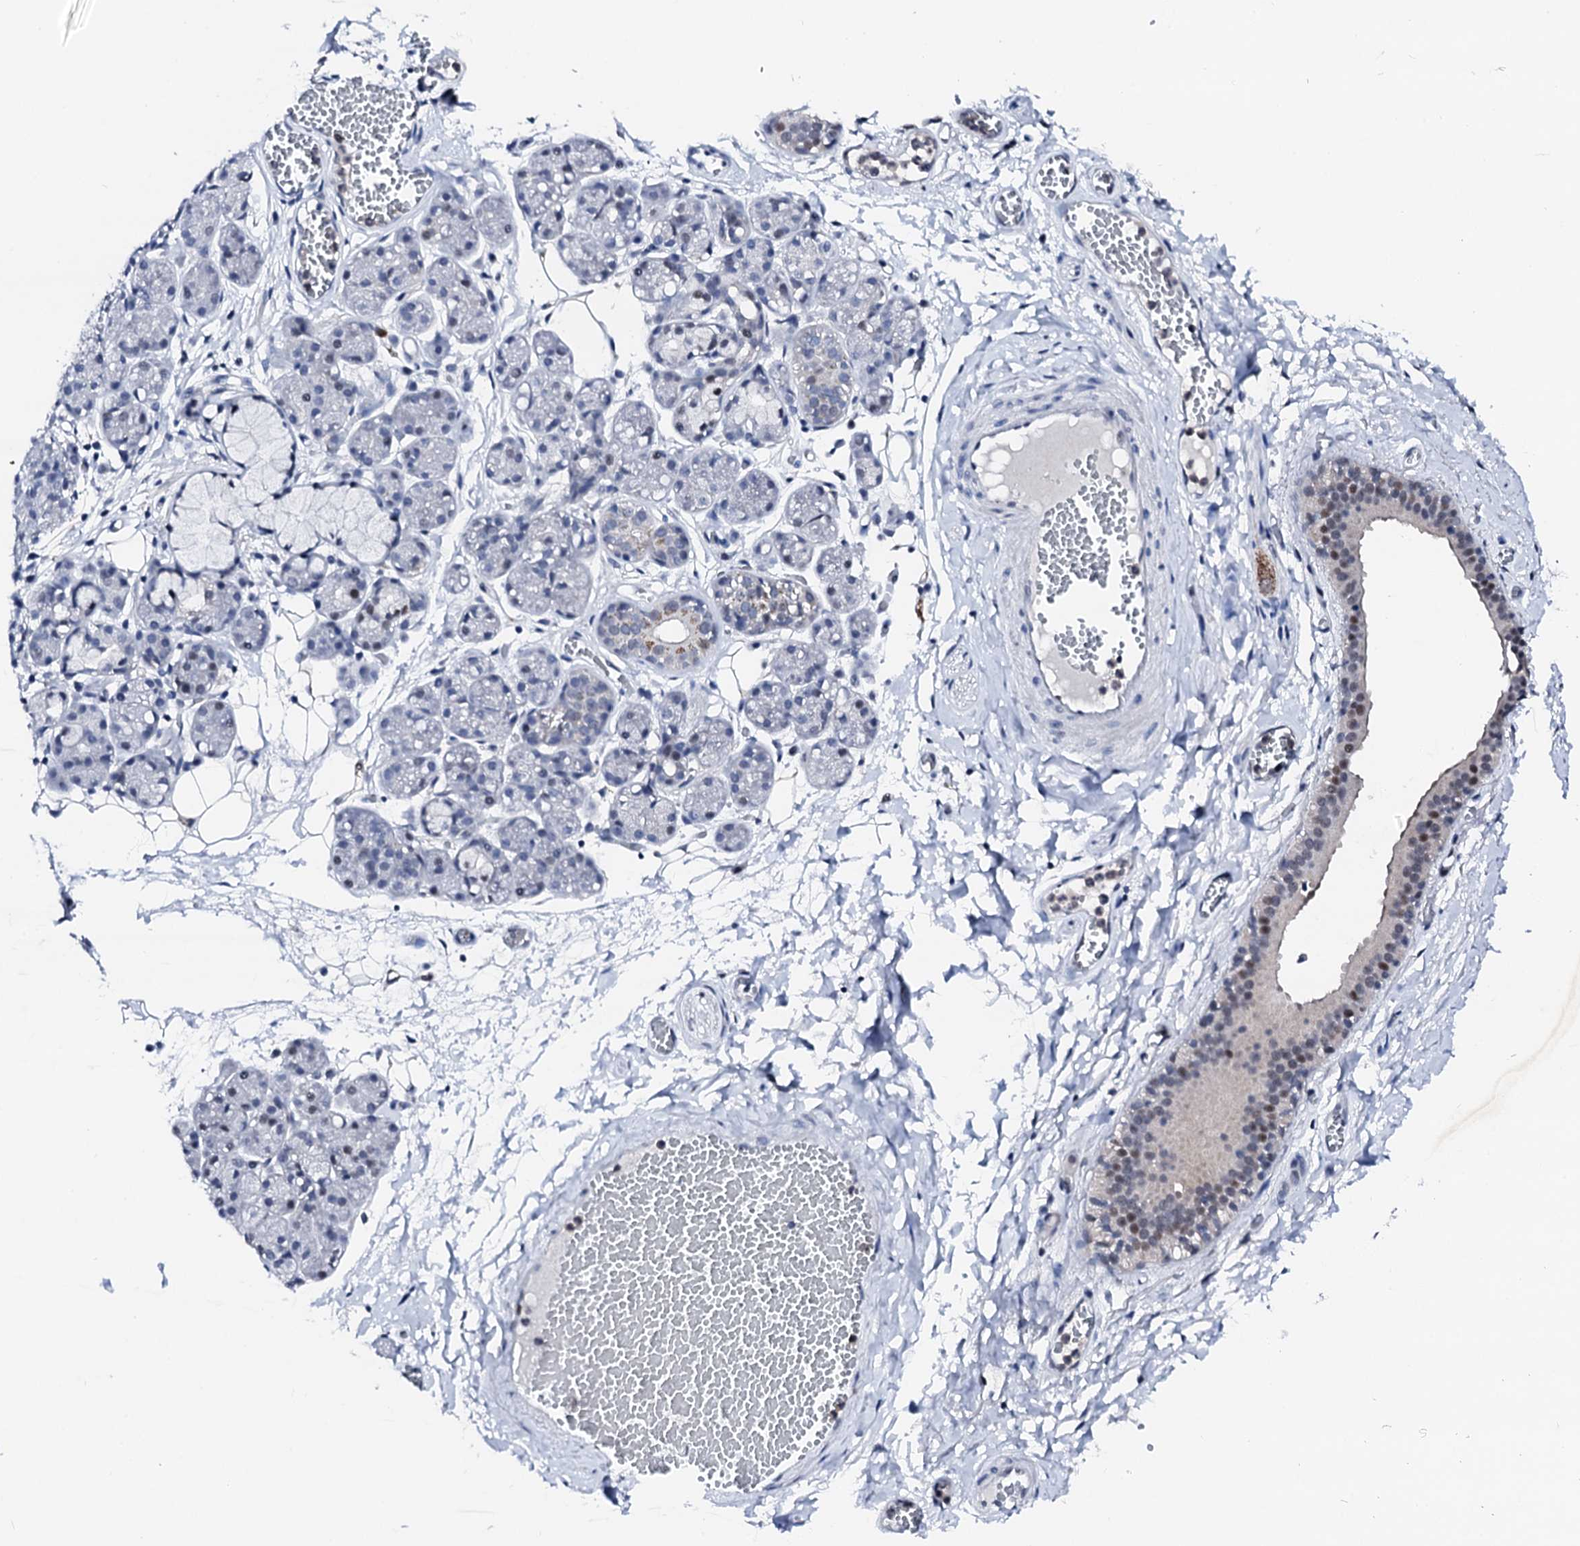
{"staining": {"intensity": "negative", "quantity": "none", "location": "none"}, "tissue": "salivary gland", "cell_type": "Glandular cells", "image_type": "normal", "snomed": [{"axis": "morphology", "description": "Normal tissue, NOS"}, {"axis": "topography", "description": "Salivary gland"}], "caption": "IHC image of unremarkable salivary gland: human salivary gland stained with DAB (3,3'-diaminobenzidine) exhibits no significant protein expression in glandular cells. (Stains: DAB (3,3'-diaminobenzidine) immunohistochemistry with hematoxylin counter stain, Microscopy: brightfield microscopy at high magnification).", "gene": "TRAFD1", "patient": {"sex": "male", "age": 63}}